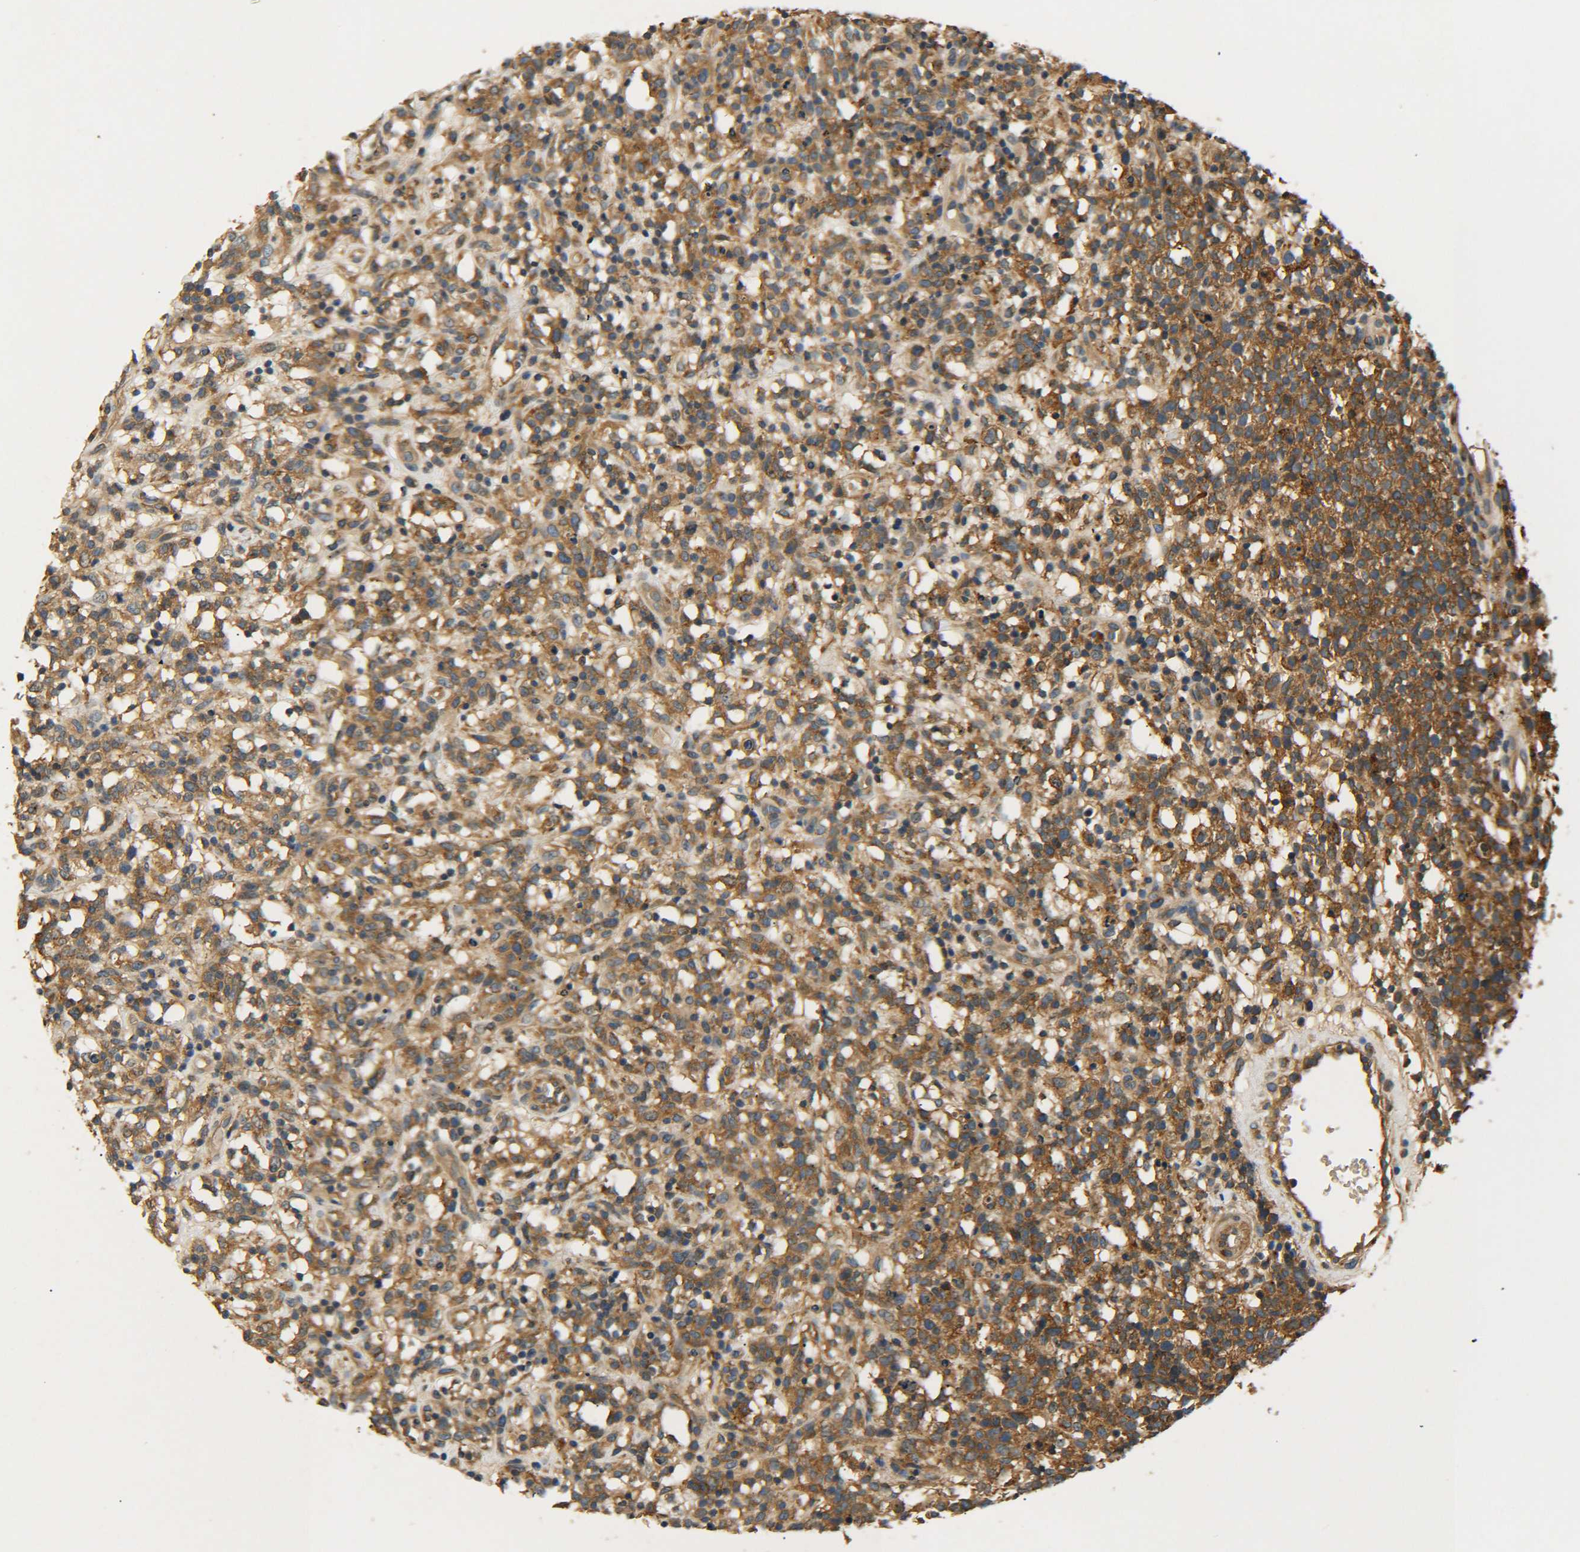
{"staining": {"intensity": "moderate", "quantity": ">75%", "location": "cytoplasmic/membranous"}, "tissue": "lymphoma", "cell_type": "Tumor cells", "image_type": "cancer", "snomed": [{"axis": "morphology", "description": "Malignant lymphoma, non-Hodgkin's type, High grade"}, {"axis": "topography", "description": "Lymph node"}], "caption": "IHC photomicrograph of neoplastic tissue: high-grade malignant lymphoma, non-Hodgkin's type stained using immunohistochemistry demonstrates medium levels of moderate protein expression localized specifically in the cytoplasmic/membranous of tumor cells, appearing as a cytoplasmic/membranous brown color.", "gene": "LRCH3", "patient": {"sex": "female", "age": 73}}